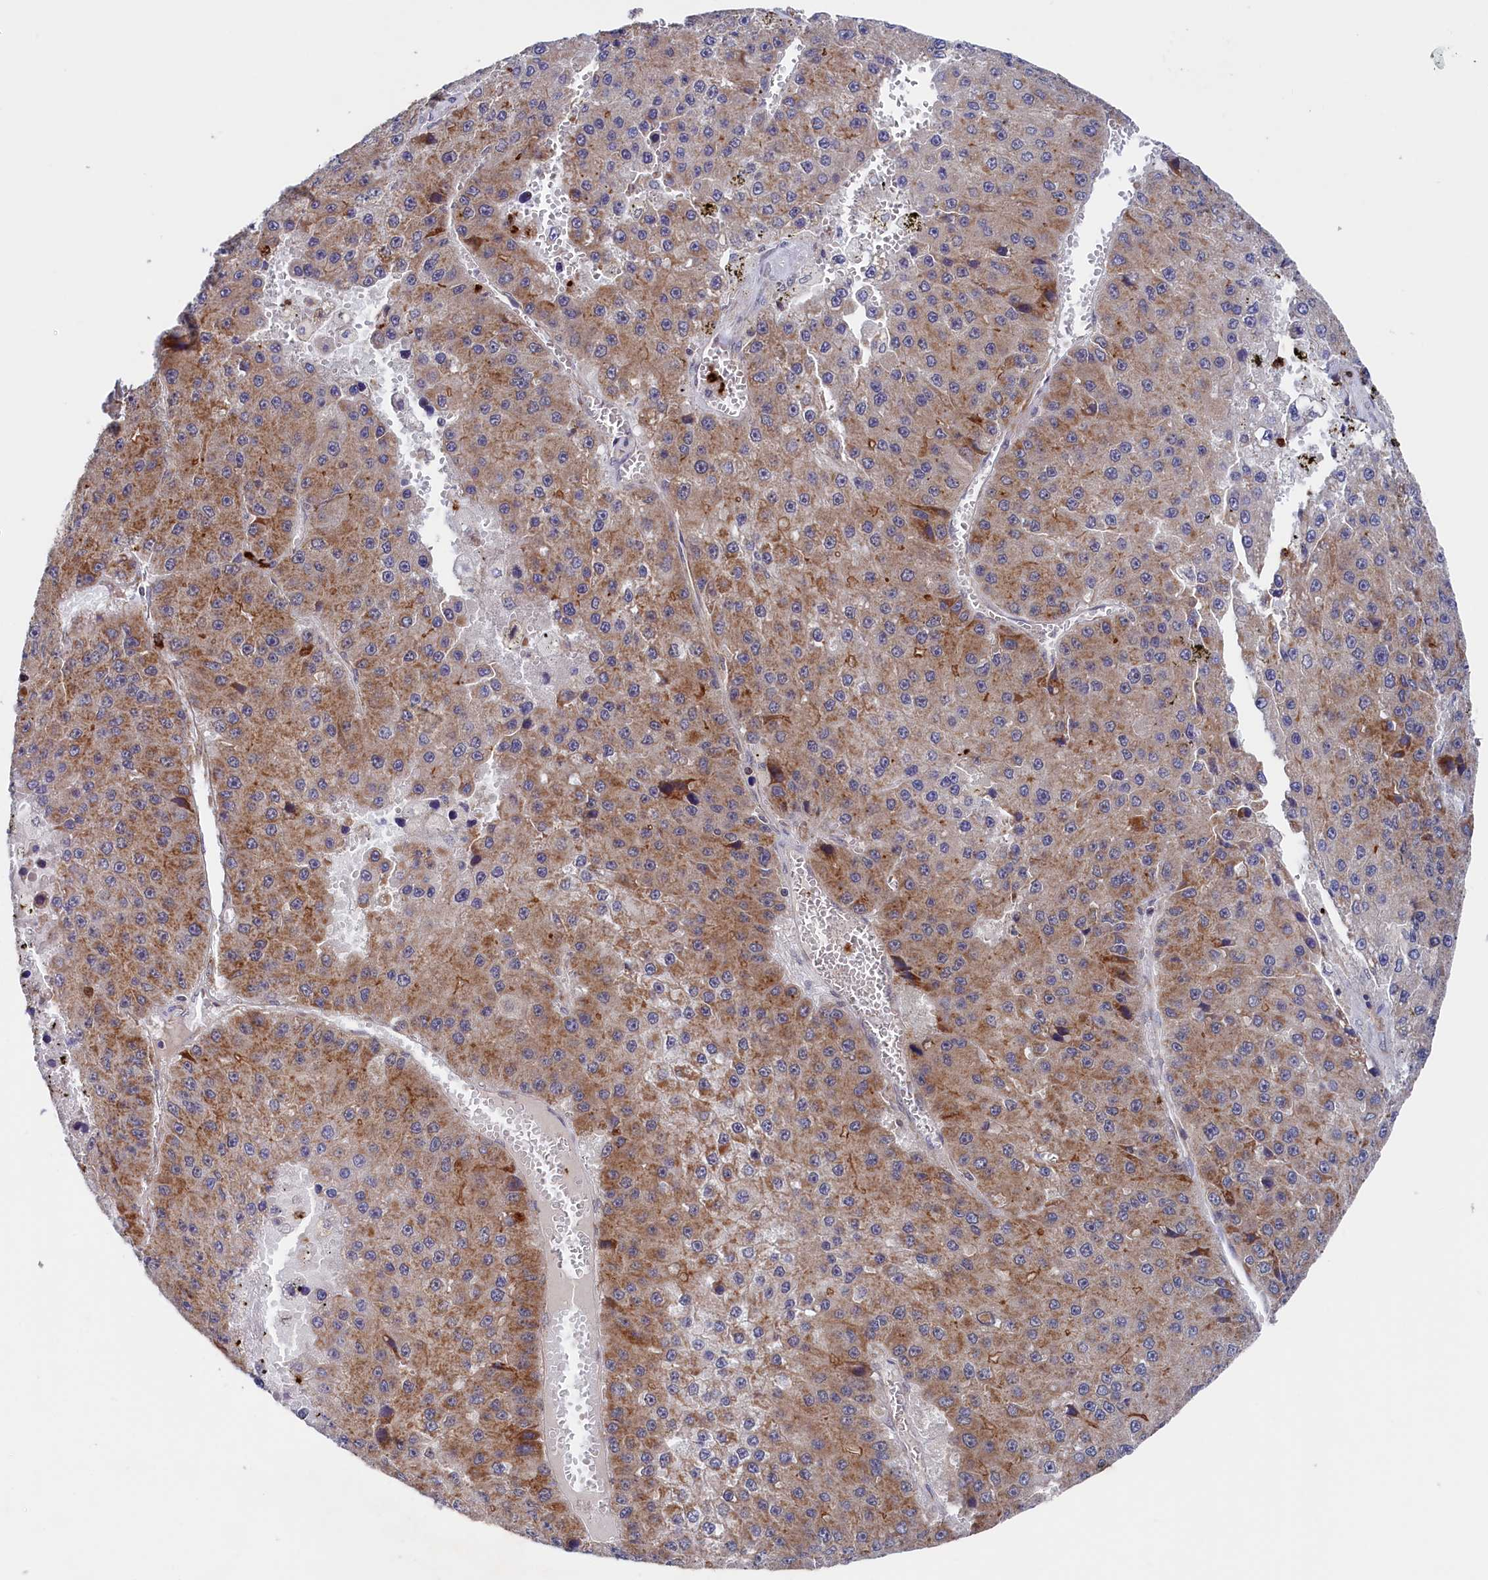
{"staining": {"intensity": "moderate", "quantity": ">75%", "location": "cytoplasmic/membranous"}, "tissue": "liver cancer", "cell_type": "Tumor cells", "image_type": "cancer", "snomed": [{"axis": "morphology", "description": "Carcinoma, Hepatocellular, NOS"}, {"axis": "topography", "description": "Liver"}], "caption": "The photomicrograph demonstrates a brown stain indicating the presence of a protein in the cytoplasmic/membranous of tumor cells in liver cancer.", "gene": "CHCHD1", "patient": {"sex": "female", "age": 73}}